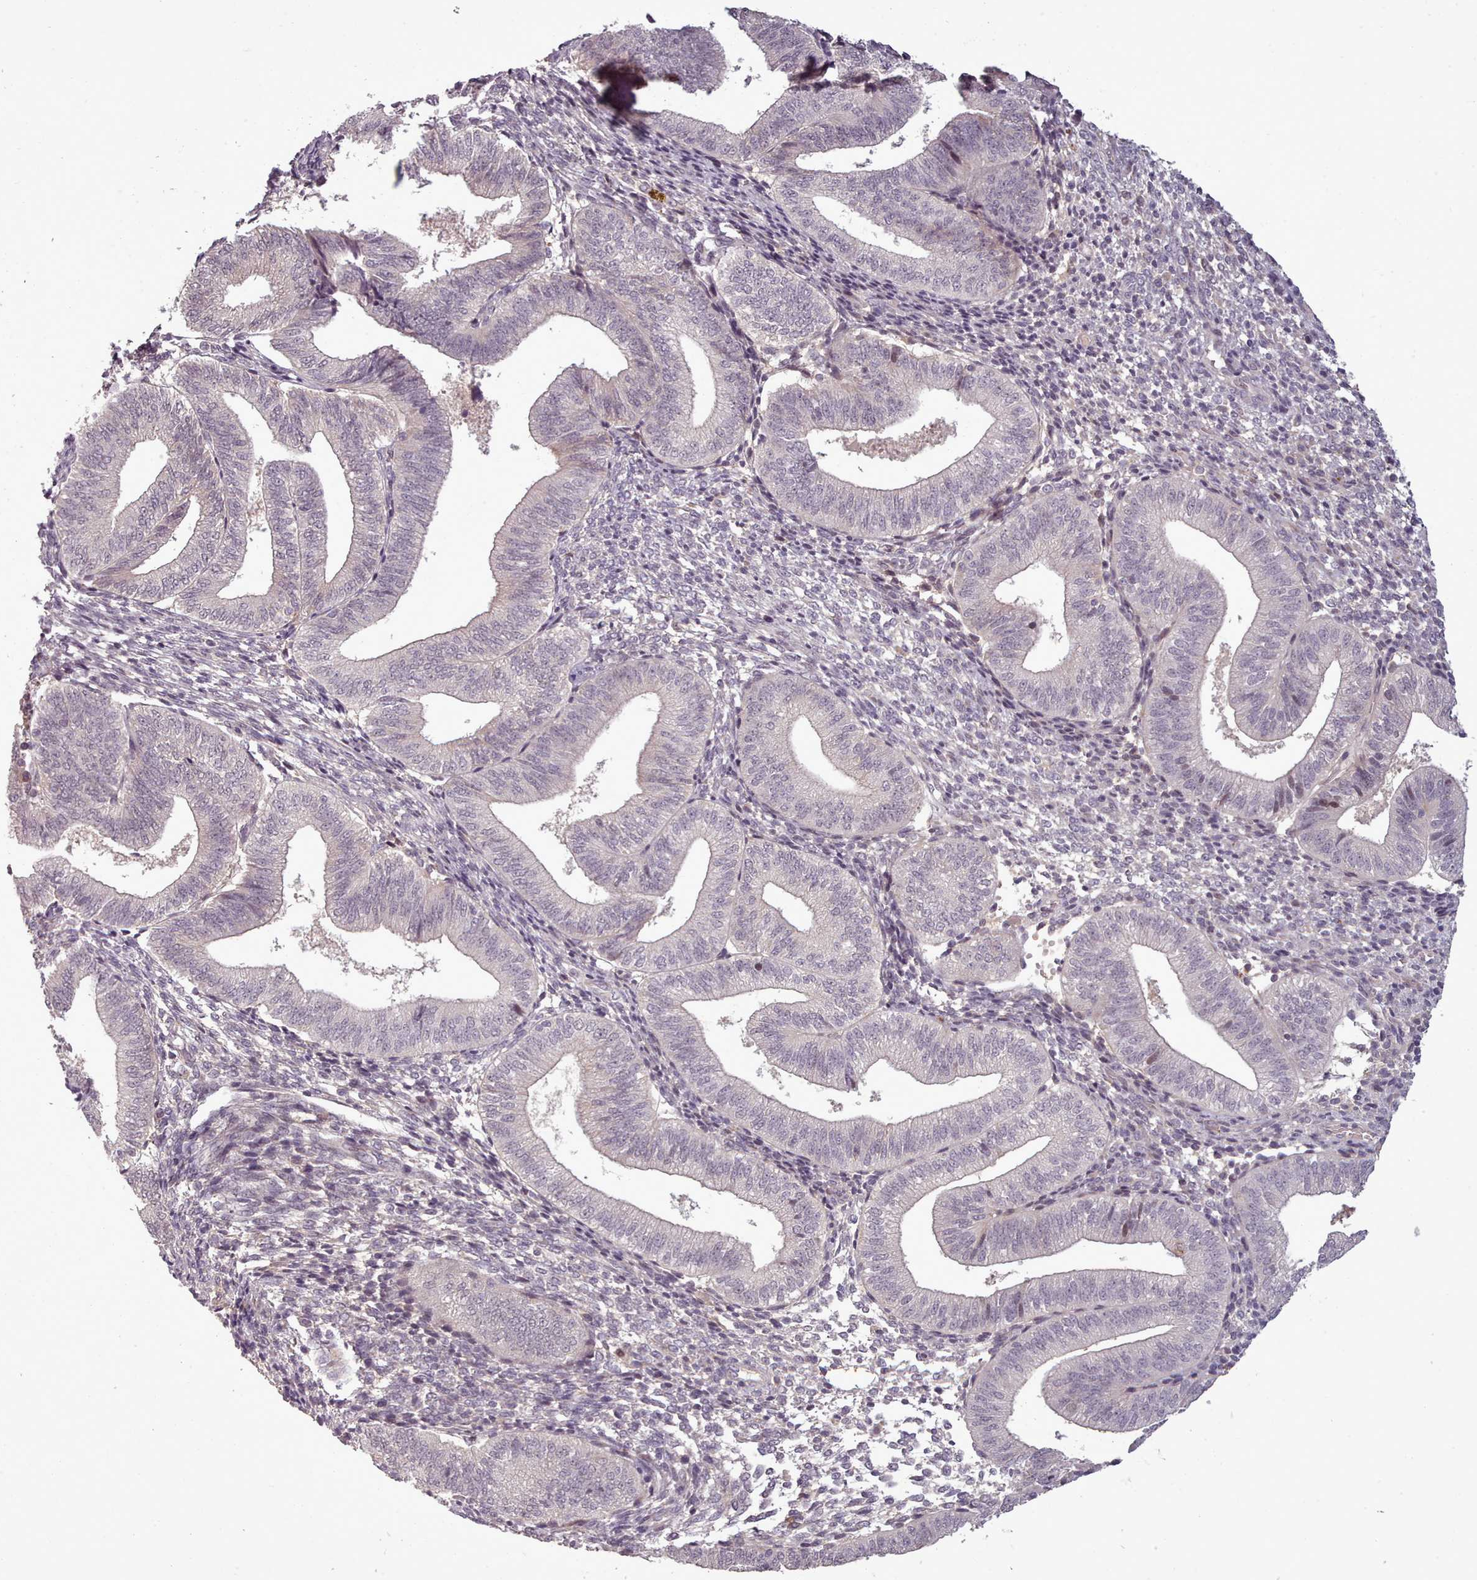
{"staining": {"intensity": "negative", "quantity": "none", "location": "none"}, "tissue": "endometrium", "cell_type": "Cells in endometrial stroma", "image_type": "normal", "snomed": [{"axis": "morphology", "description": "Normal tissue, NOS"}, {"axis": "topography", "description": "Endometrium"}], "caption": "High power microscopy histopathology image of an immunohistochemistry image of unremarkable endometrium, revealing no significant staining in cells in endometrial stroma.", "gene": "LEFTY1", "patient": {"sex": "female", "age": 34}}